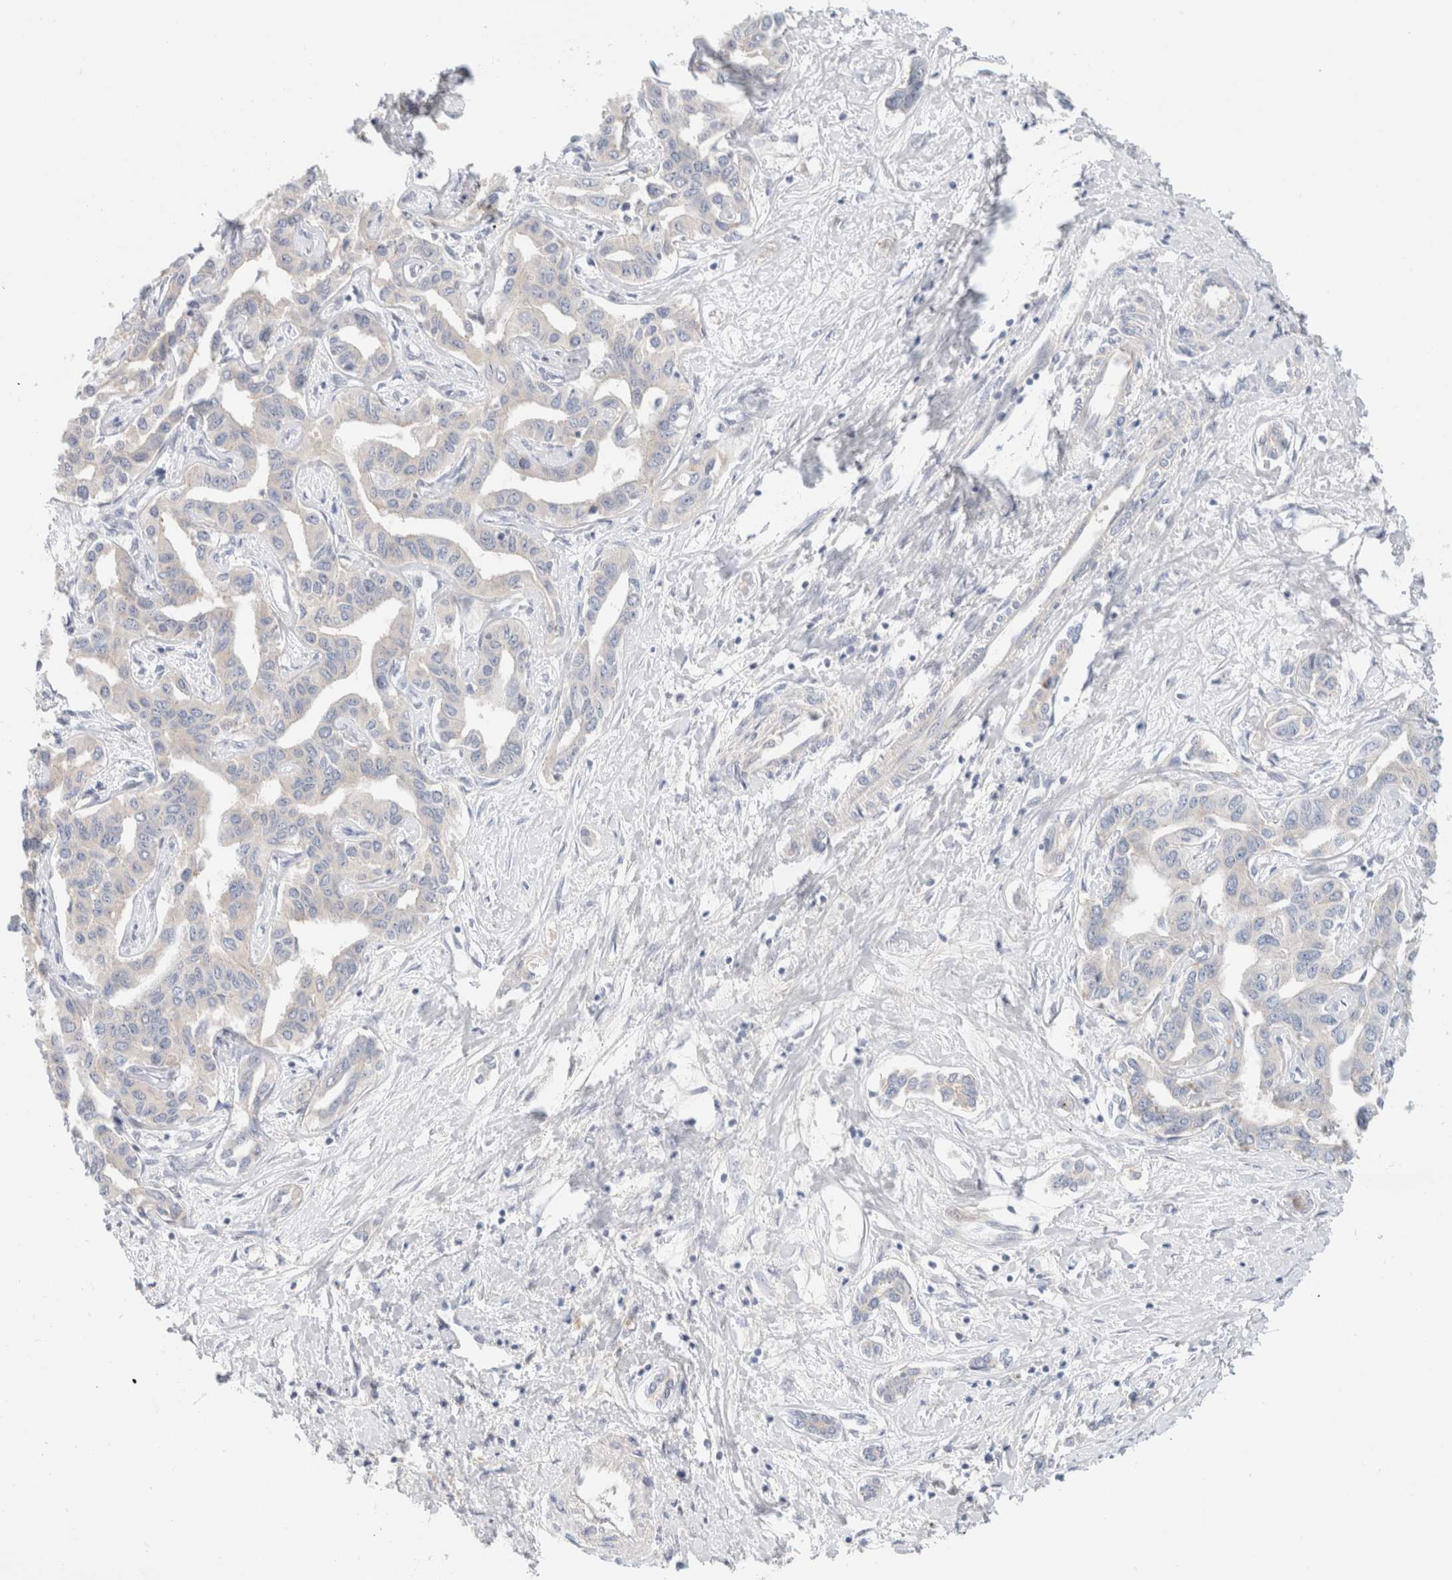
{"staining": {"intensity": "negative", "quantity": "none", "location": "none"}, "tissue": "liver cancer", "cell_type": "Tumor cells", "image_type": "cancer", "snomed": [{"axis": "morphology", "description": "Cholangiocarcinoma"}, {"axis": "topography", "description": "Liver"}], "caption": "This is a histopathology image of immunohistochemistry (IHC) staining of cholangiocarcinoma (liver), which shows no positivity in tumor cells.", "gene": "SDR16C5", "patient": {"sex": "male", "age": 59}}